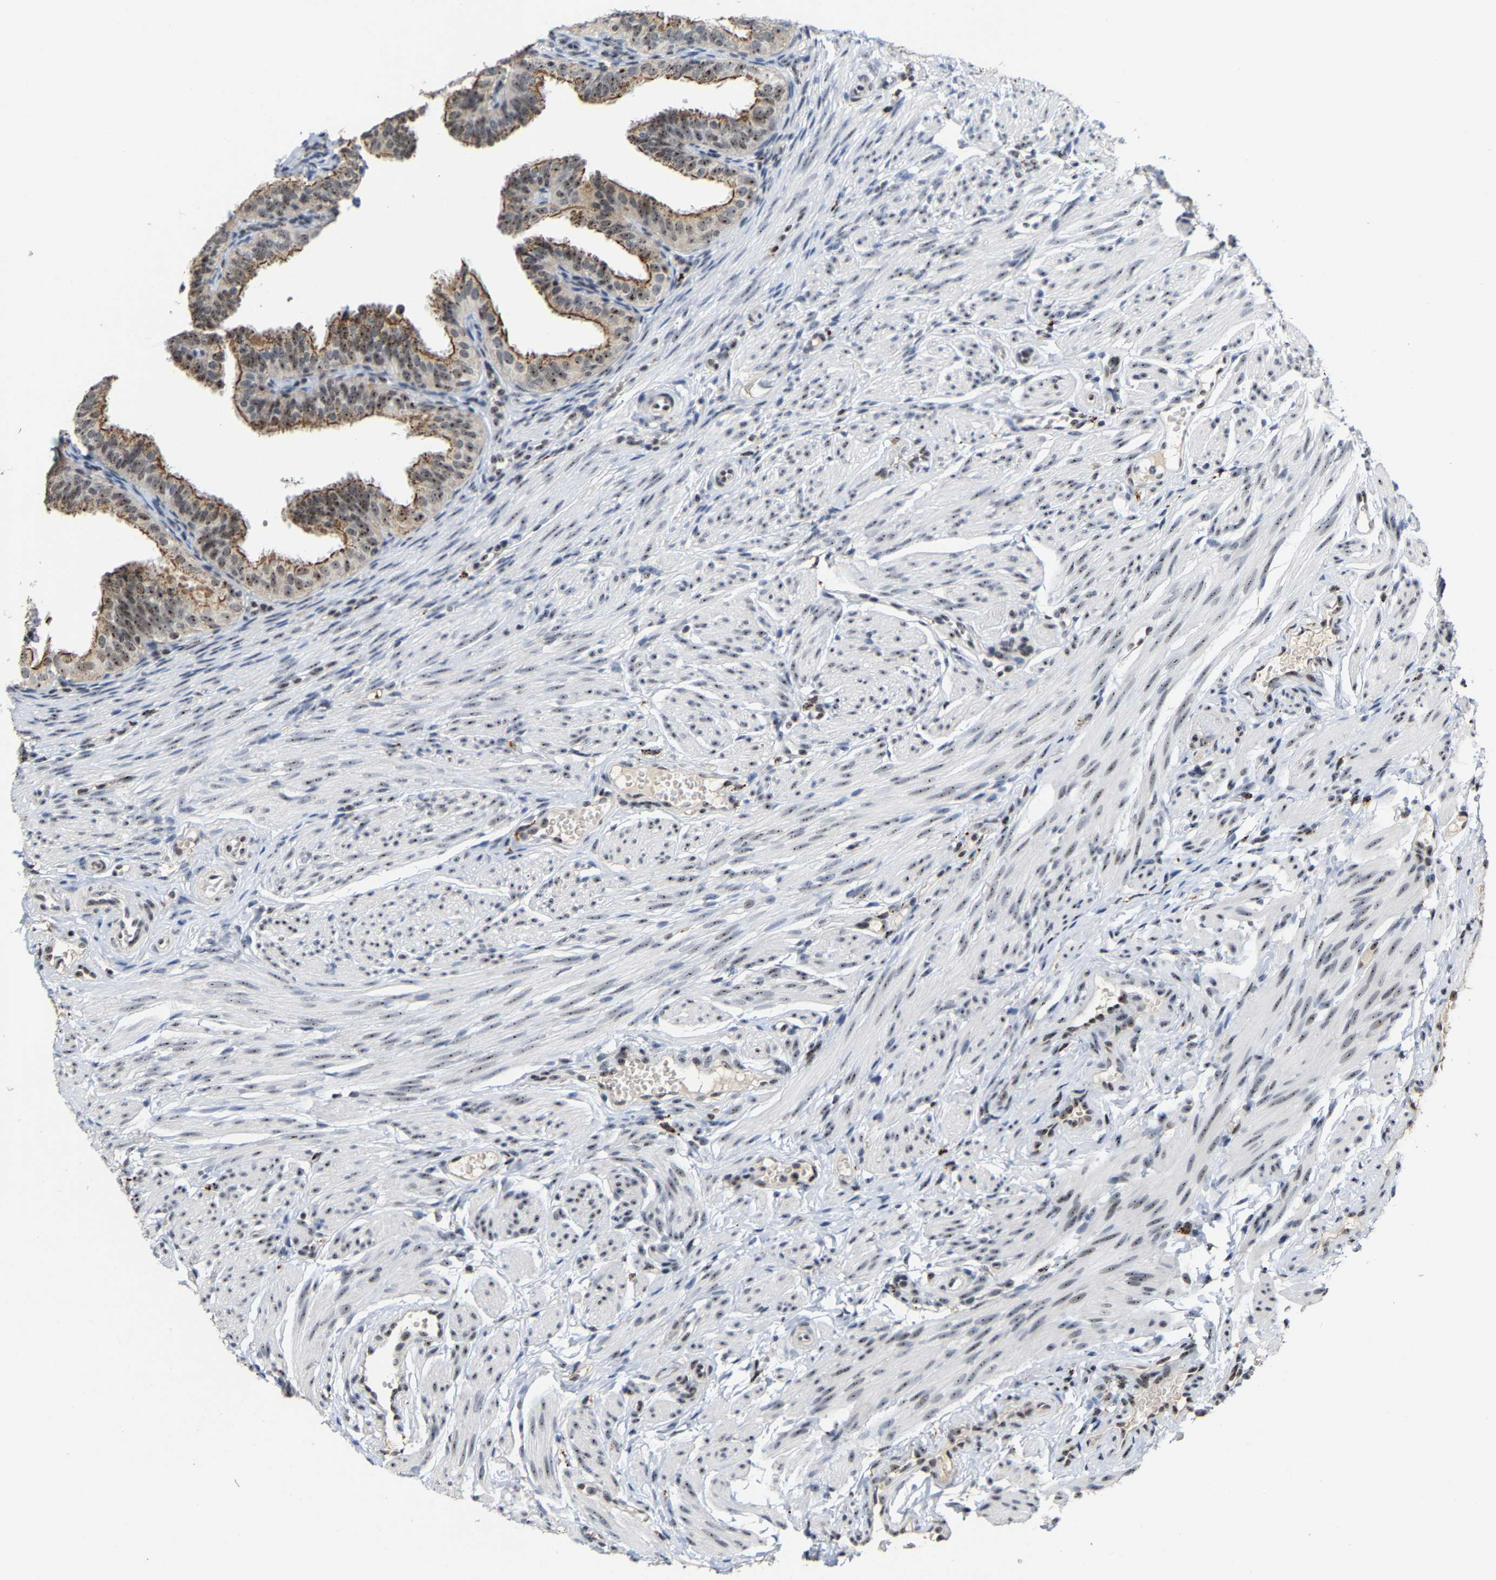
{"staining": {"intensity": "moderate", "quantity": ">75%", "location": "cytoplasmic/membranous,nuclear"}, "tissue": "fallopian tube", "cell_type": "Glandular cells", "image_type": "normal", "snomed": [{"axis": "morphology", "description": "Normal tissue, NOS"}, {"axis": "topography", "description": "Fallopian tube"}], "caption": "The micrograph exhibits staining of normal fallopian tube, revealing moderate cytoplasmic/membranous,nuclear protein positivity (brown color) within glandular cells.", "gene": "NOP58", "patient": {"sex": "female", "age": 35}}